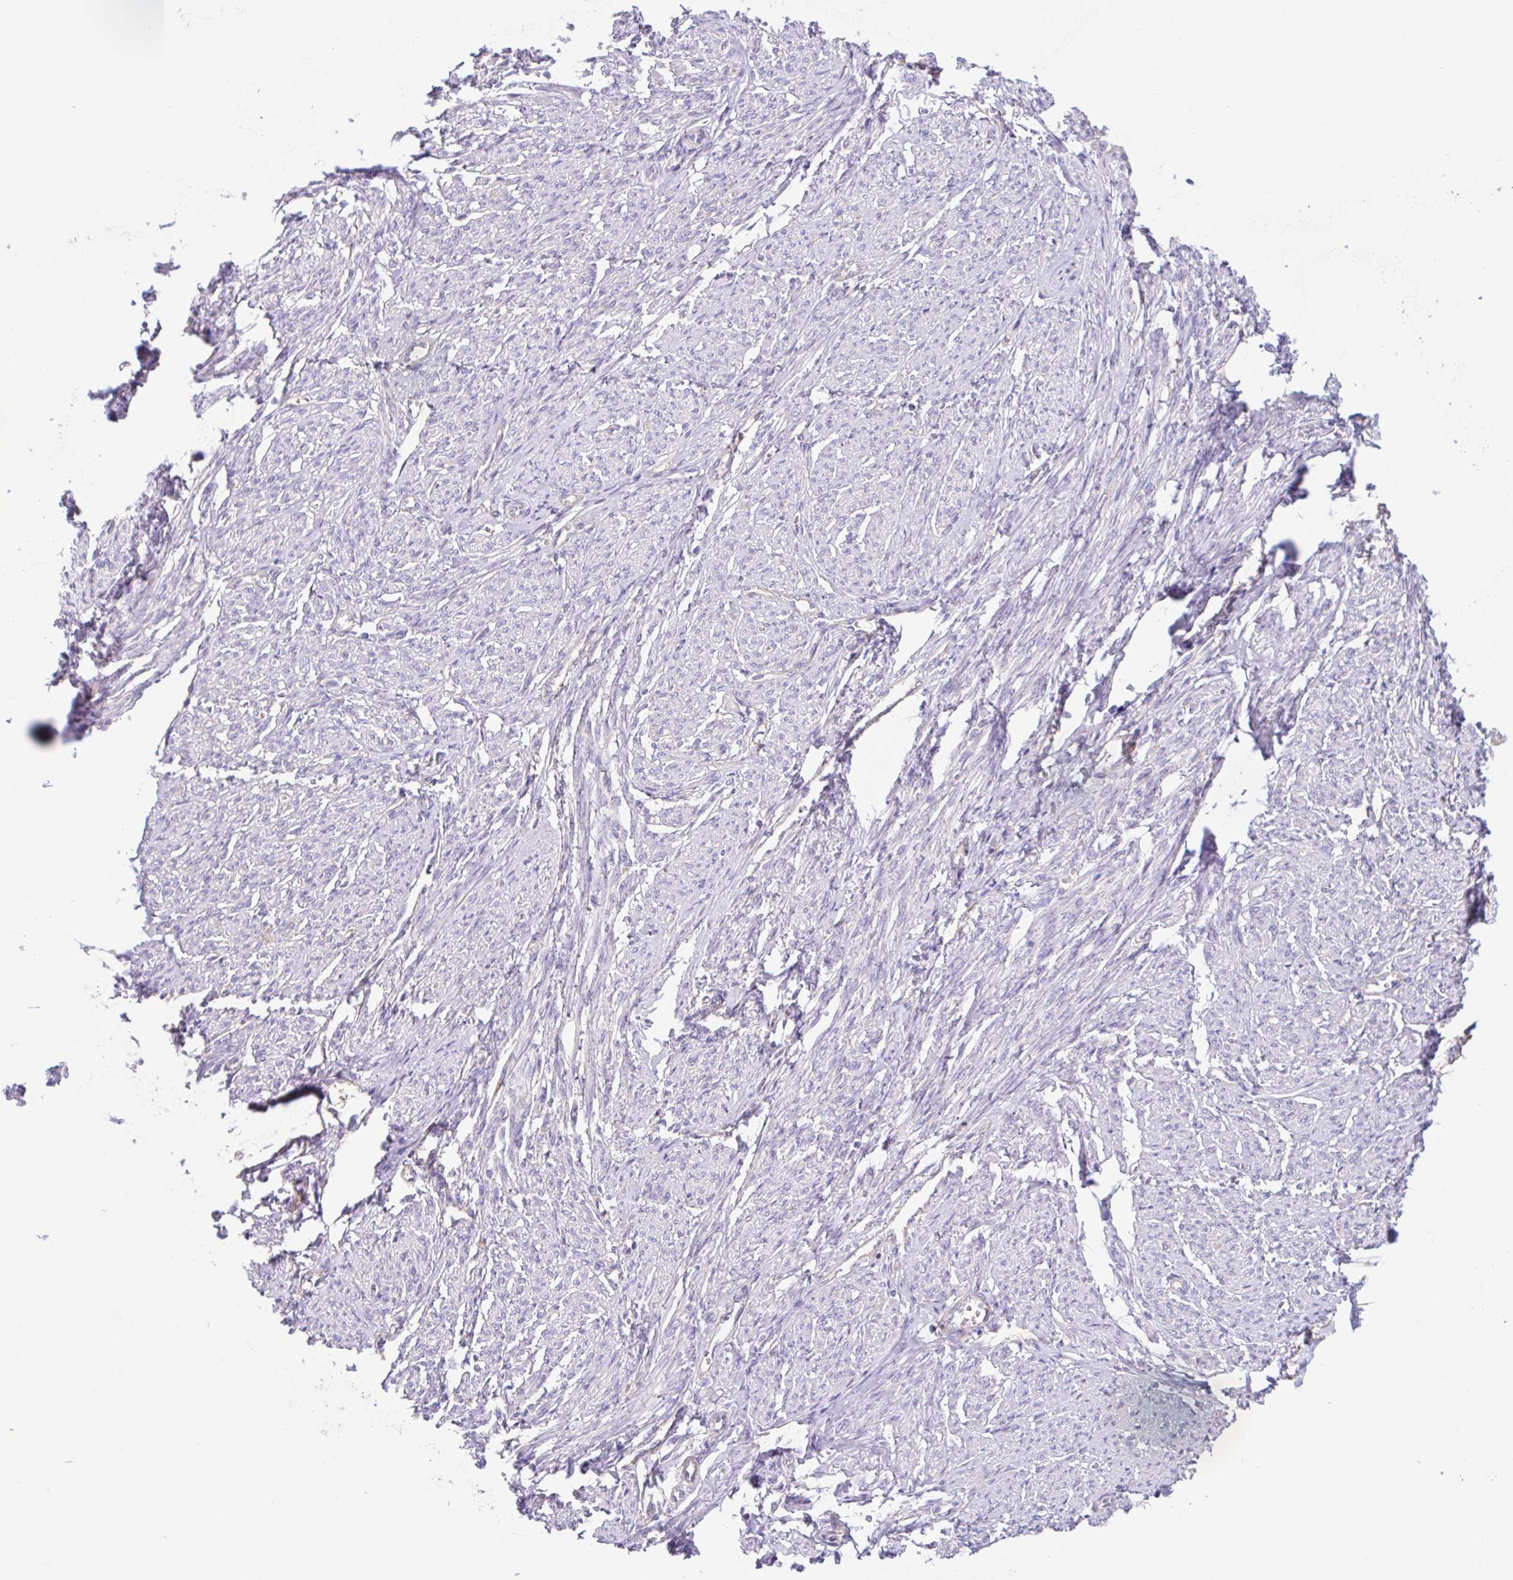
{"staining": {"intensity": "negative", "quantity": "none", "location": "none"}, "tissue": "smooth muscle", "cell_type": "Smooth muscle cells", "image_type": "normal", "snomed": [{"axis": "morphology", "description": "Normal tissue, NOS"}, {"axis": "topography", "description": "Smooth muscle"}], "caption": "The image shows no significant staining in smooth muscle cells of smooth muscle. The staining is performed using DAB brown chromogen with nuclei counter-stained in using hematoxylin.", "gene": "PLCD4", "patient": {"sex": "female", "age": 65}}